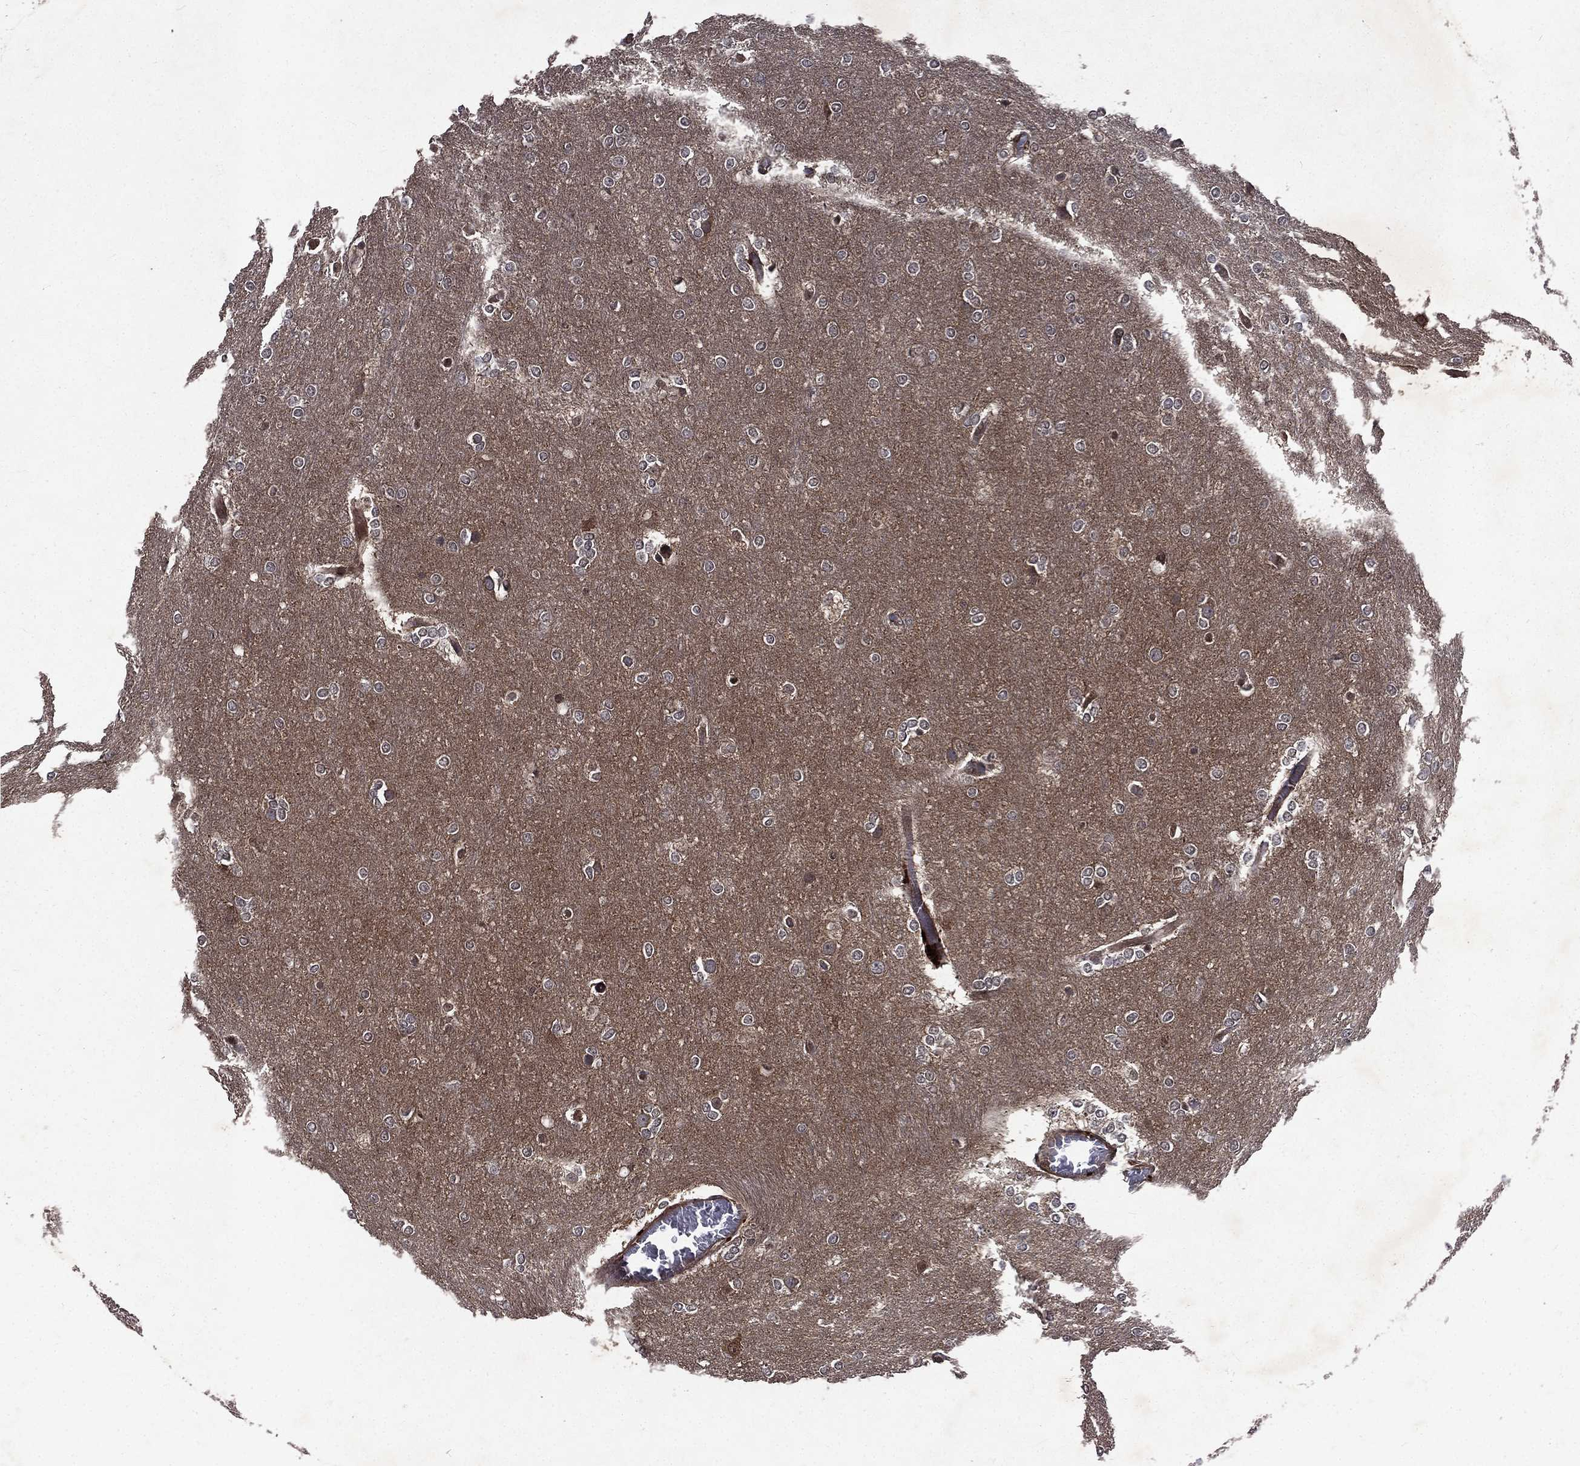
{"staining": {"intensity": "negative", "quantity": "none", "location": "none"}, "tissue": "glioma", "cell_type": "Tumor cells", "image_type": "cancer", "snomed": [{"axis": "morphology", "description": "Glioma, malignant, High grade"}, {"axis": "topography", "description": "Brain"}], "caption": "Protein analysis of glioma shows no significant expression in tumor cells. The staining was performed using DAB (3,3'-diaminobenzidine) to visualize the protein expression in brown, while the nuclei were stained in blue with hematoxylin (Magnification: 20x).", "gene": "FGD1", "patient": {"sex": "female", "age": 61}}